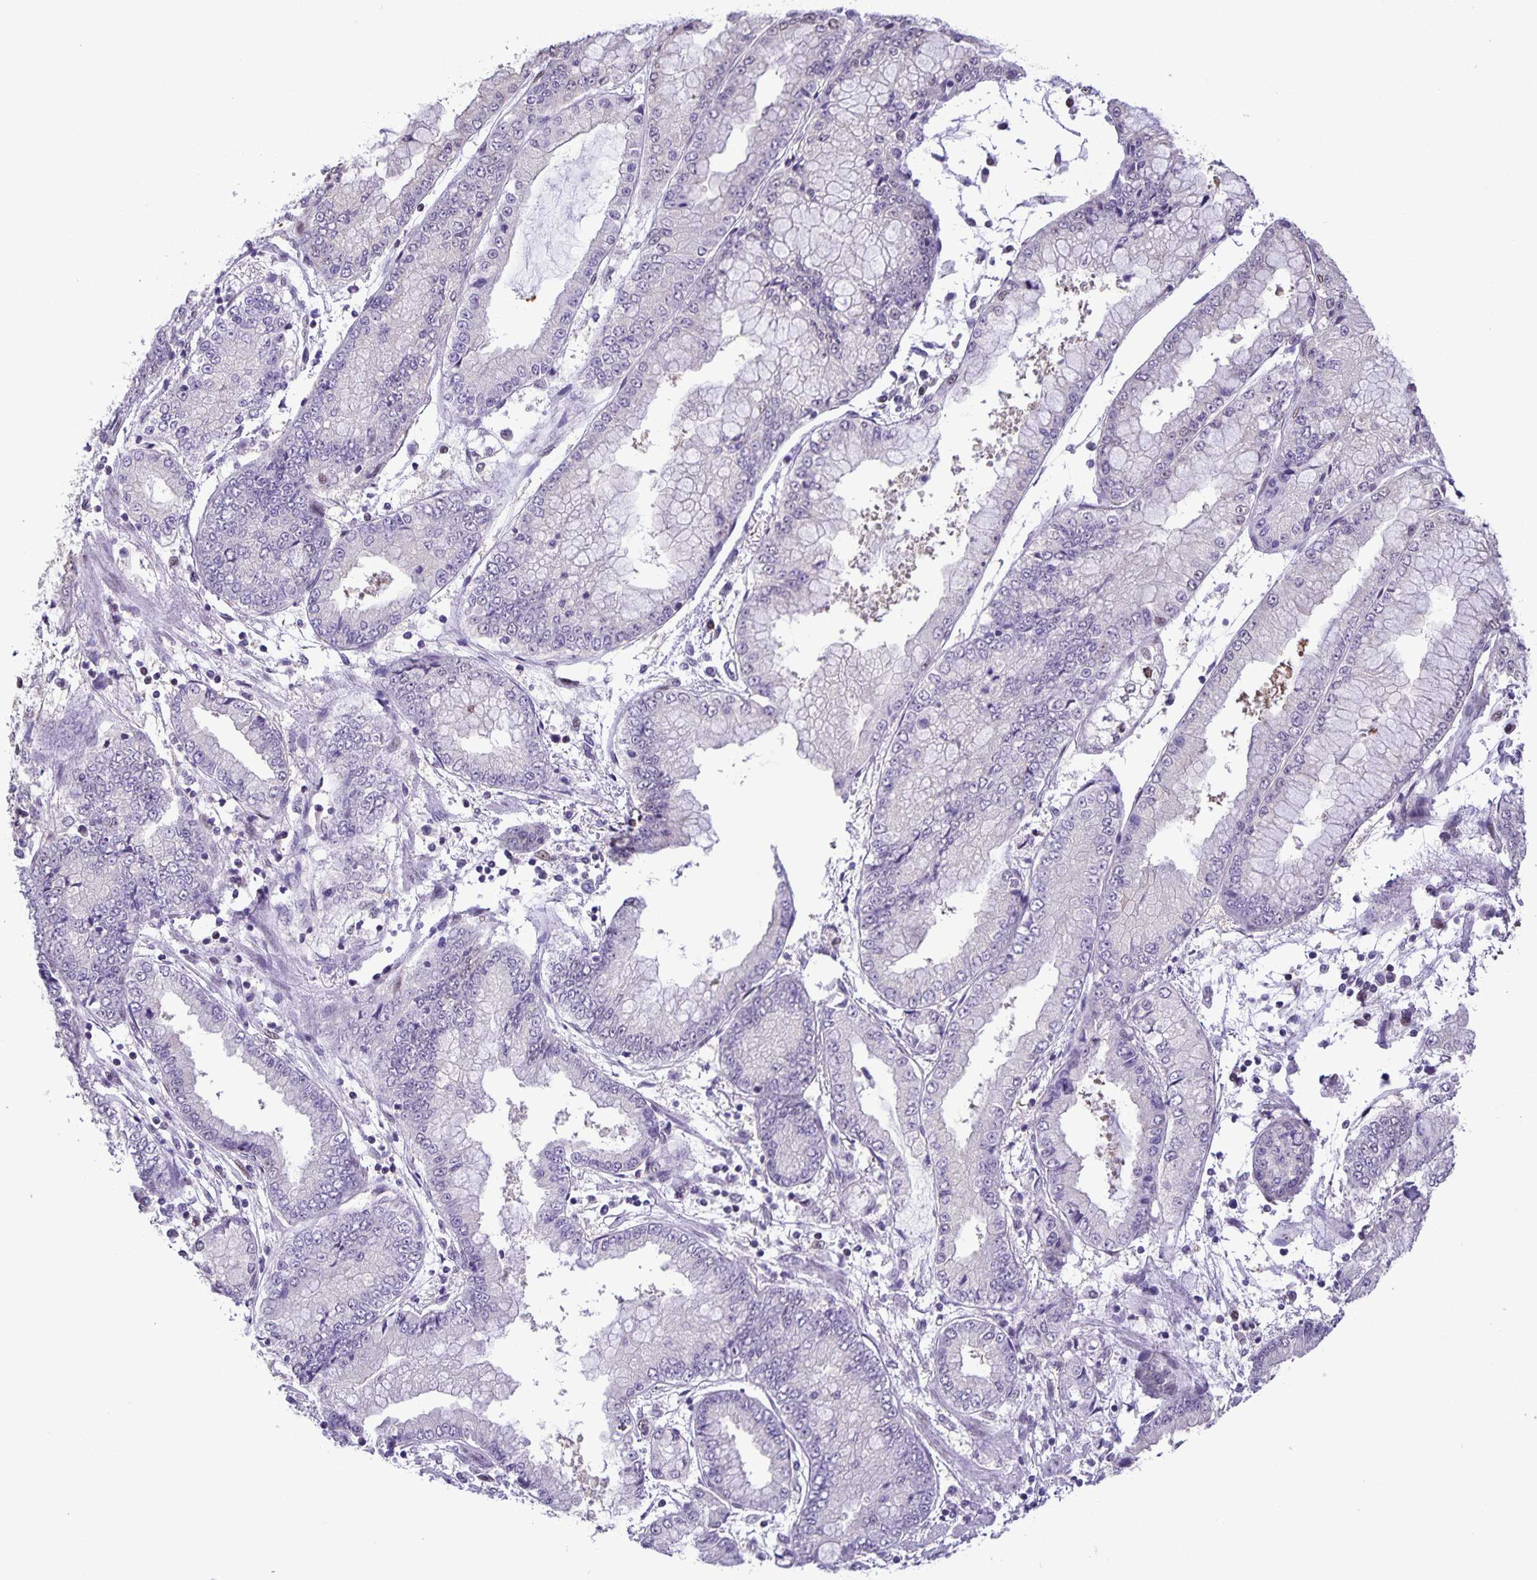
{"staining": {"intensity": "negative", "quantity": "none", "location": "none"}, "tissue": "stomach cancer", "cell_type": "Tumor cells", "image_type": "cancer", "snomed": [{"axis": "morphology", "description": "Adenocarcinoma, NOS"}, {"axis": "topography", "description": "Stomach, upper"}], "caption": "Image shows no significant protein staining in tumor cells of adenocarcinoma (stomach).", "gene": "ONECUT2", "patient": {"sex": "female", "age": 74}}